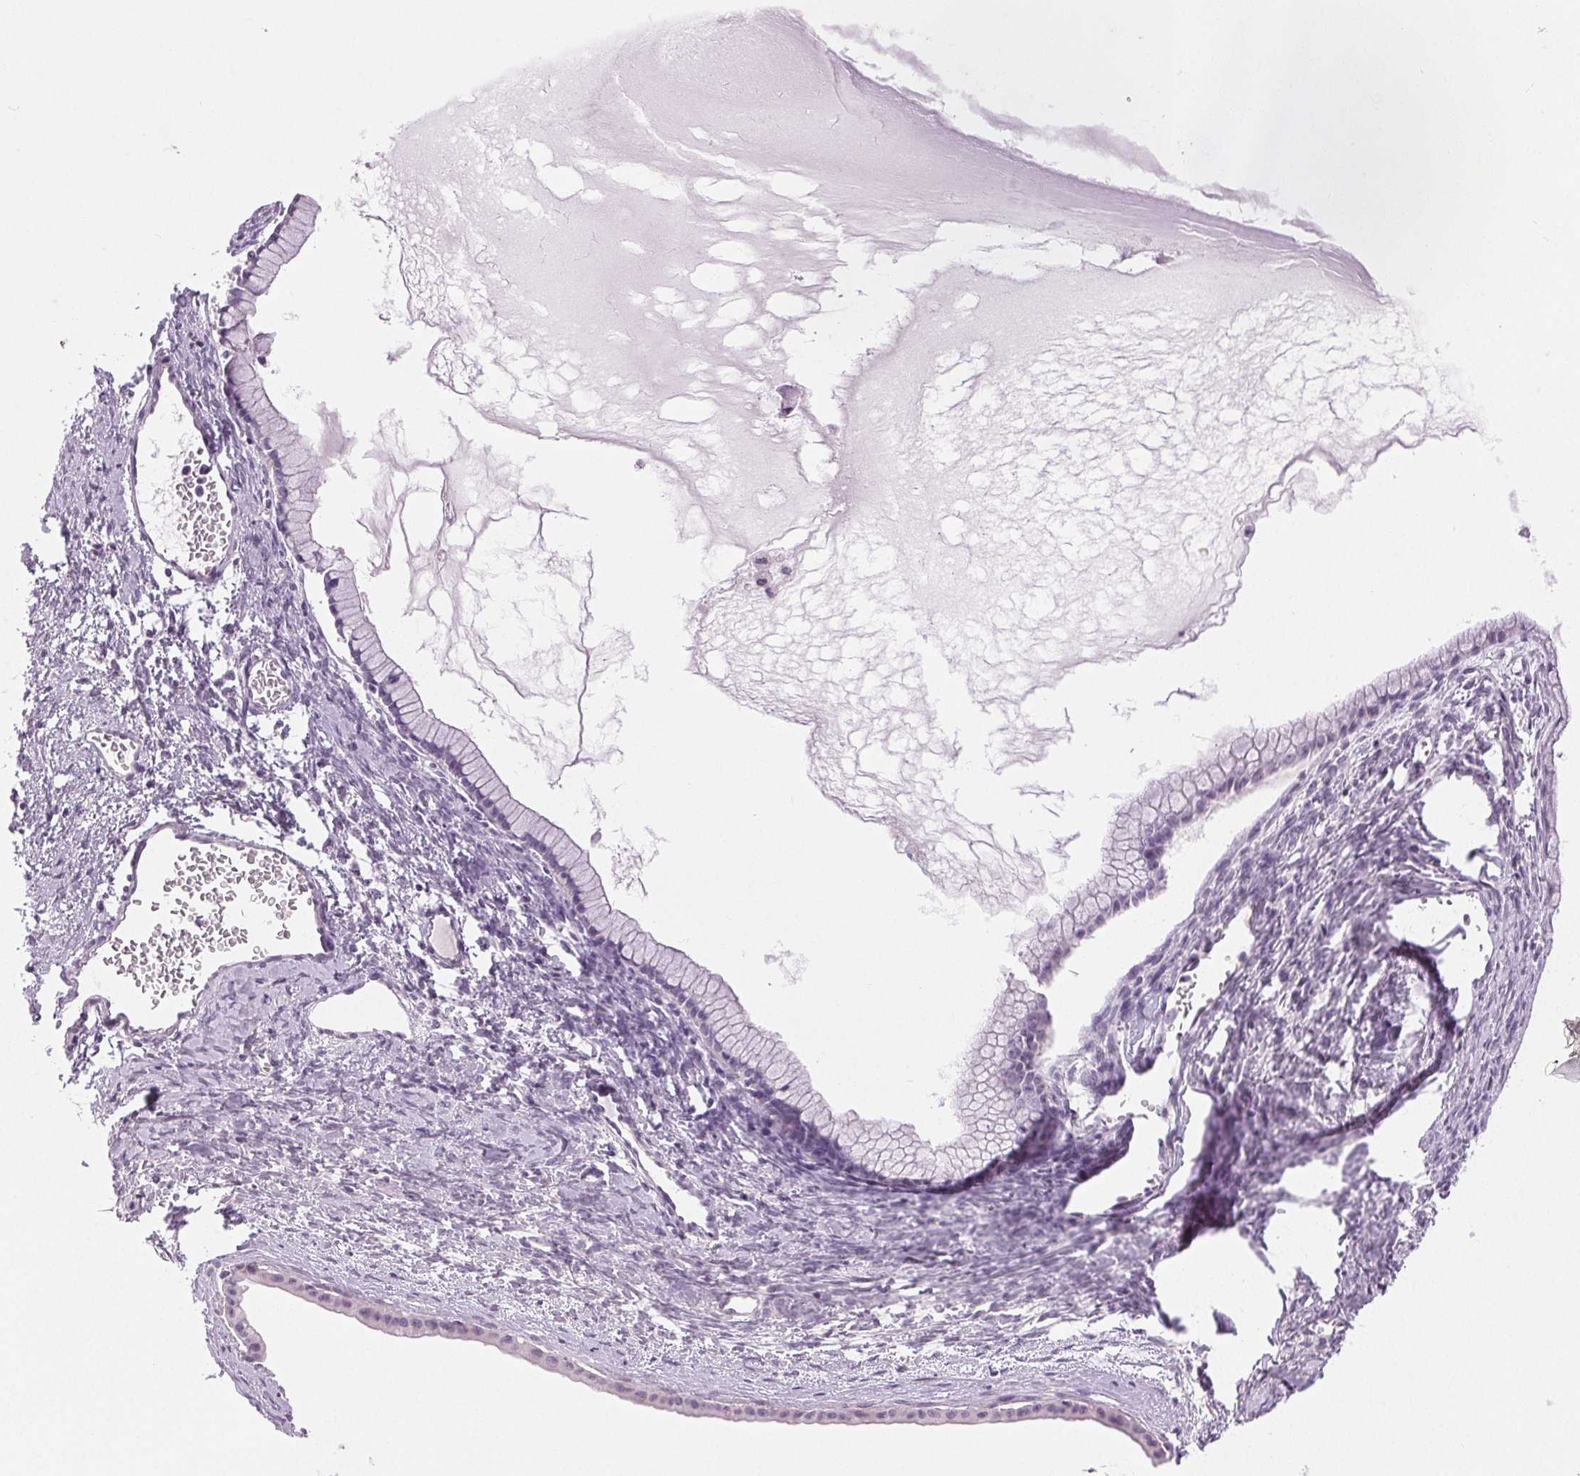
{"staining": {"intensity": "negative", "quantity": "none", "location": "none"}, "tissue": "ovarian cancer", "cell_type": "Tumor cells", "image_type": "cancer", "snomed": [{"axis": "morphology", "description": "Cystadenocarcinoma, mucinous, NOS"}, {"axis": "topography", "description": "Ovary"}], "caption": "Protein analysis of ovarian cancer (mucinous cystadenocarcinoma) displays no significant expression in tumor cells.", "gene": "DSG3", "patient": {"sex": "female", "age": 41}}